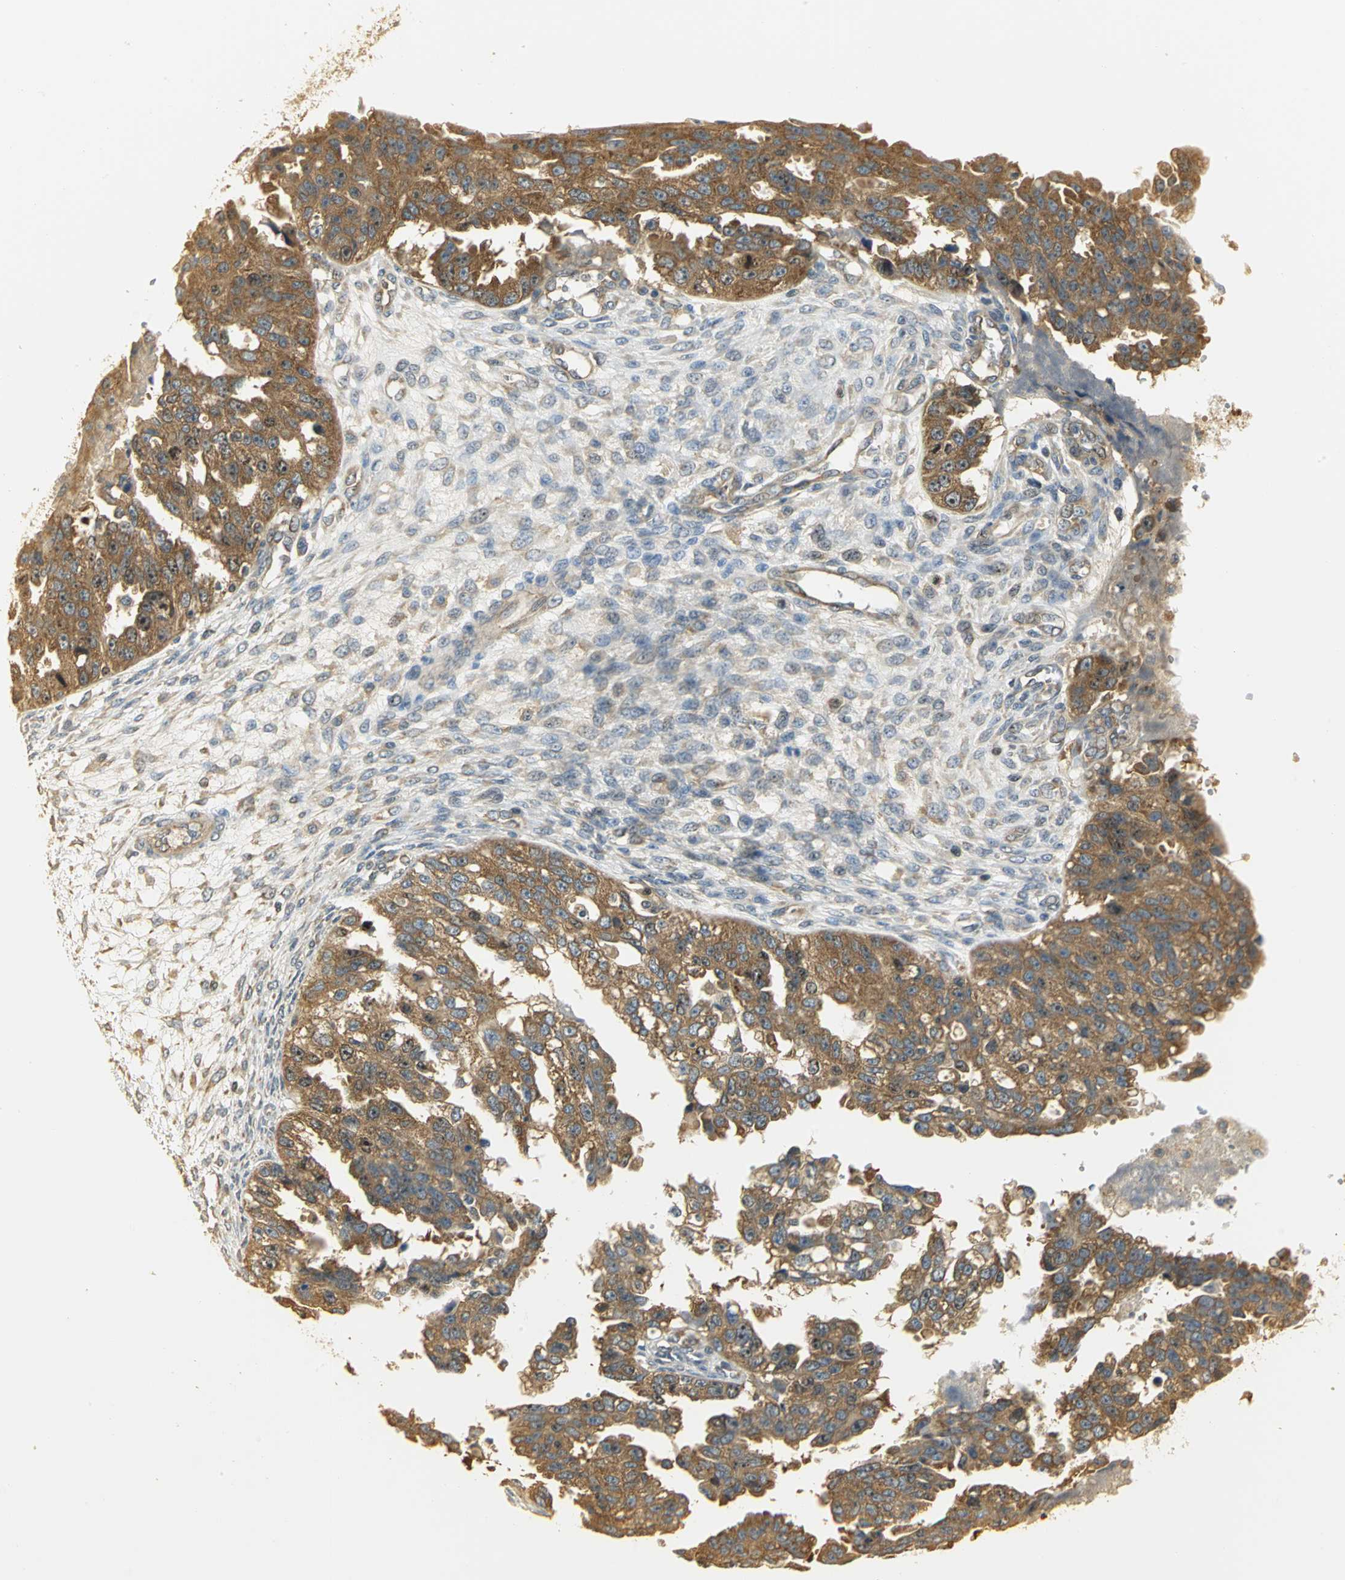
{"staining": {"intensity": "strong", "quantity": ">75%", "location": "cytoplasmic/membranous"}, "tissue": "ovarian cancer", "cell_type": "Tumor cells", "image_type": "cancer", "snomed": [{"axis": "morphology", "description": "Cystadenocarcinoma, serous, NOS"}, {"axis": "topography", "description": "Ovary"}], "caption": "Immunohistochemistry photomicrograph of serous cystadenocarcinoma (ovarian) stained for a protein (brown), which demonstrates high levels of strong cytoplasmic/membranous positivity in about >75% of tumor cells.", "gene": "RARS1", "patient": {"sex": "female", "age": 58}}